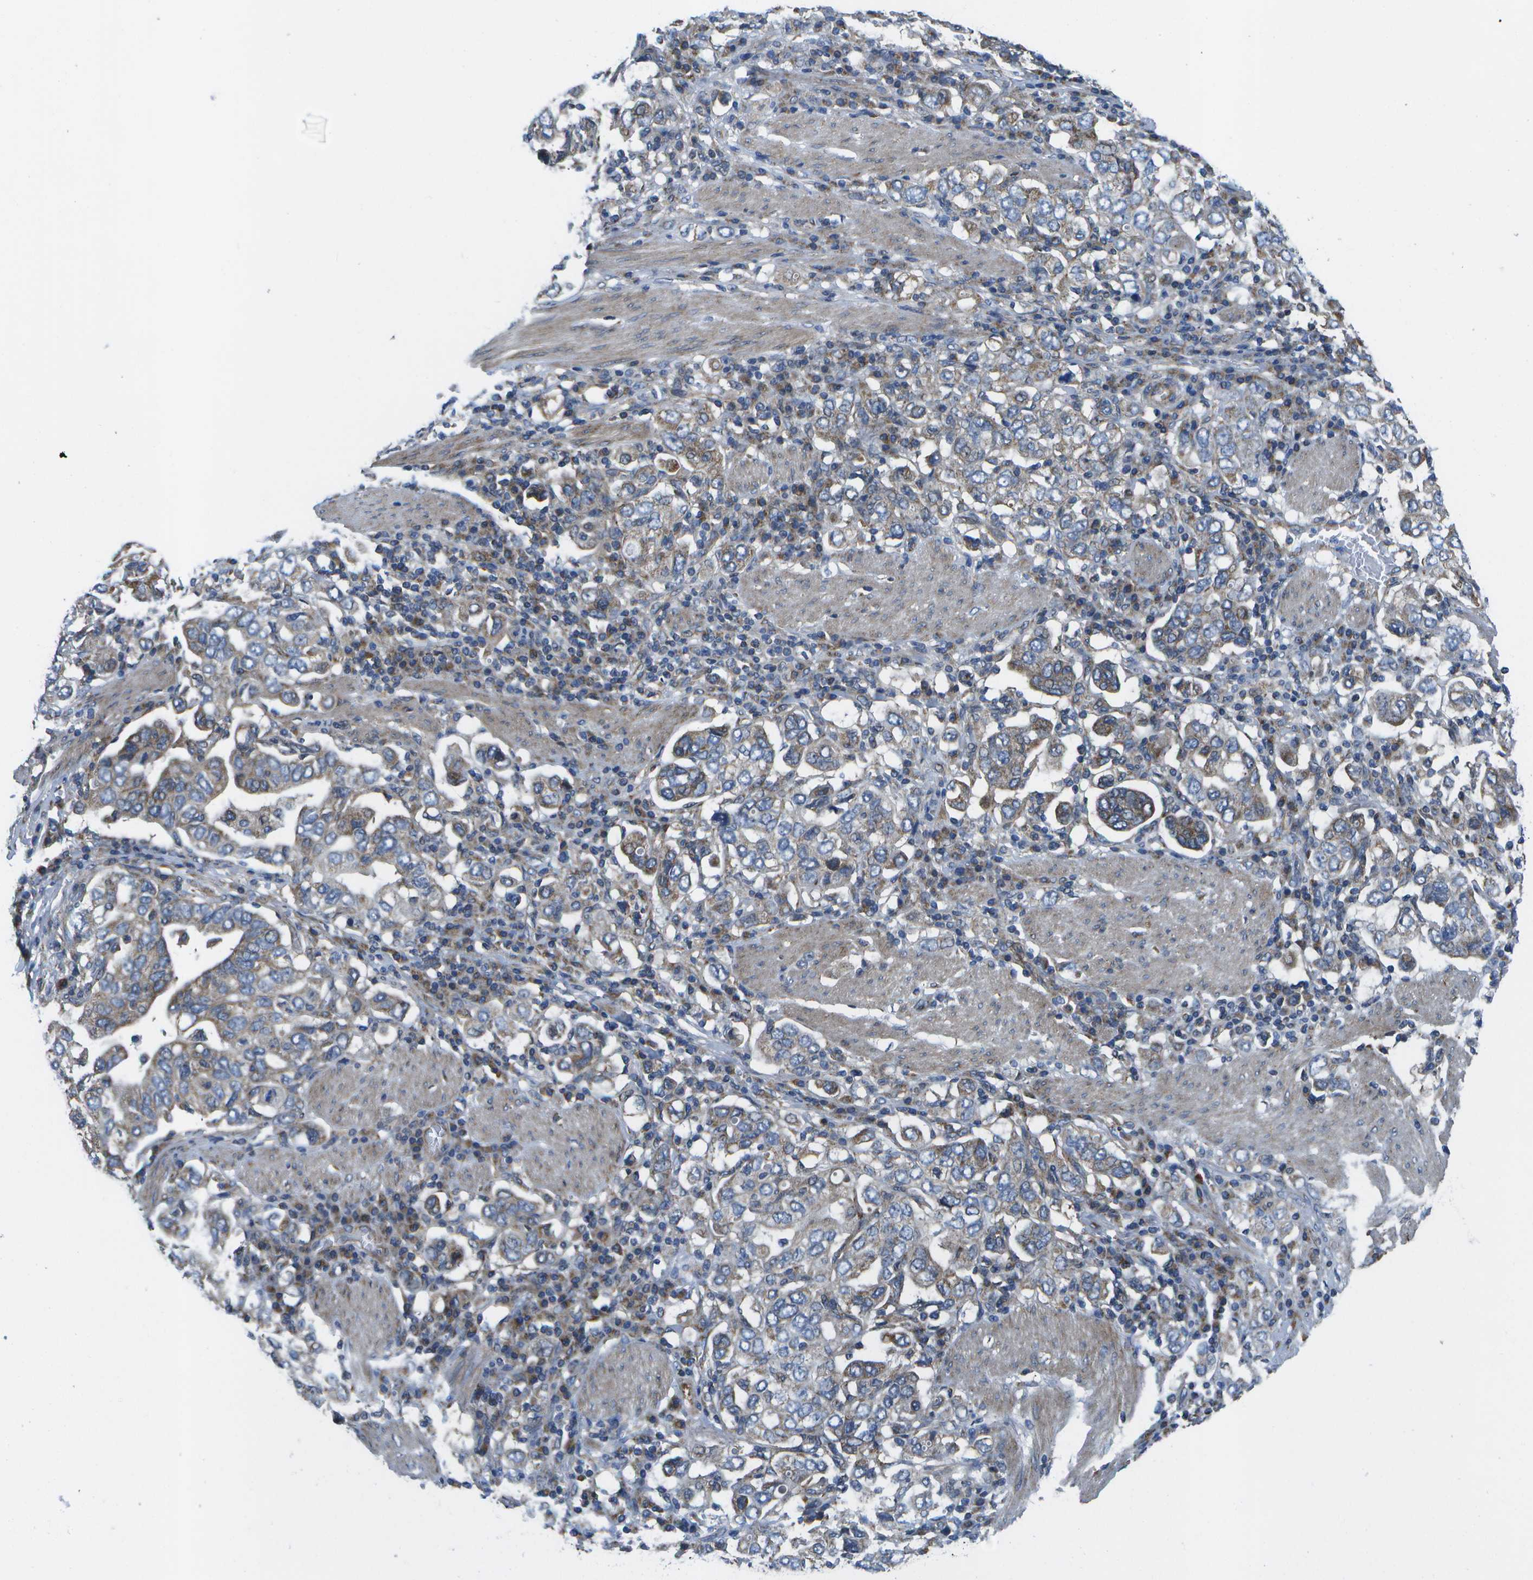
{"staining": {"intensity": "weak", "quantity": "<25%", "location": "cytoplasmic/membranous"}, "tissue": "stomach cancer", "cell_type": "Tumor cells", "image_type": "cancer", "snomed": [{"axis": "morphology", "description": "Adenocarcinoma, NOS"}, {"axis": "topography", "description": "Stomach, upper"}], "caption": "Tumor cells show no significant expression in stomach adenocarcinoma.", "gene": "MVK", "patient": {"sex": "male", "age": 62}}